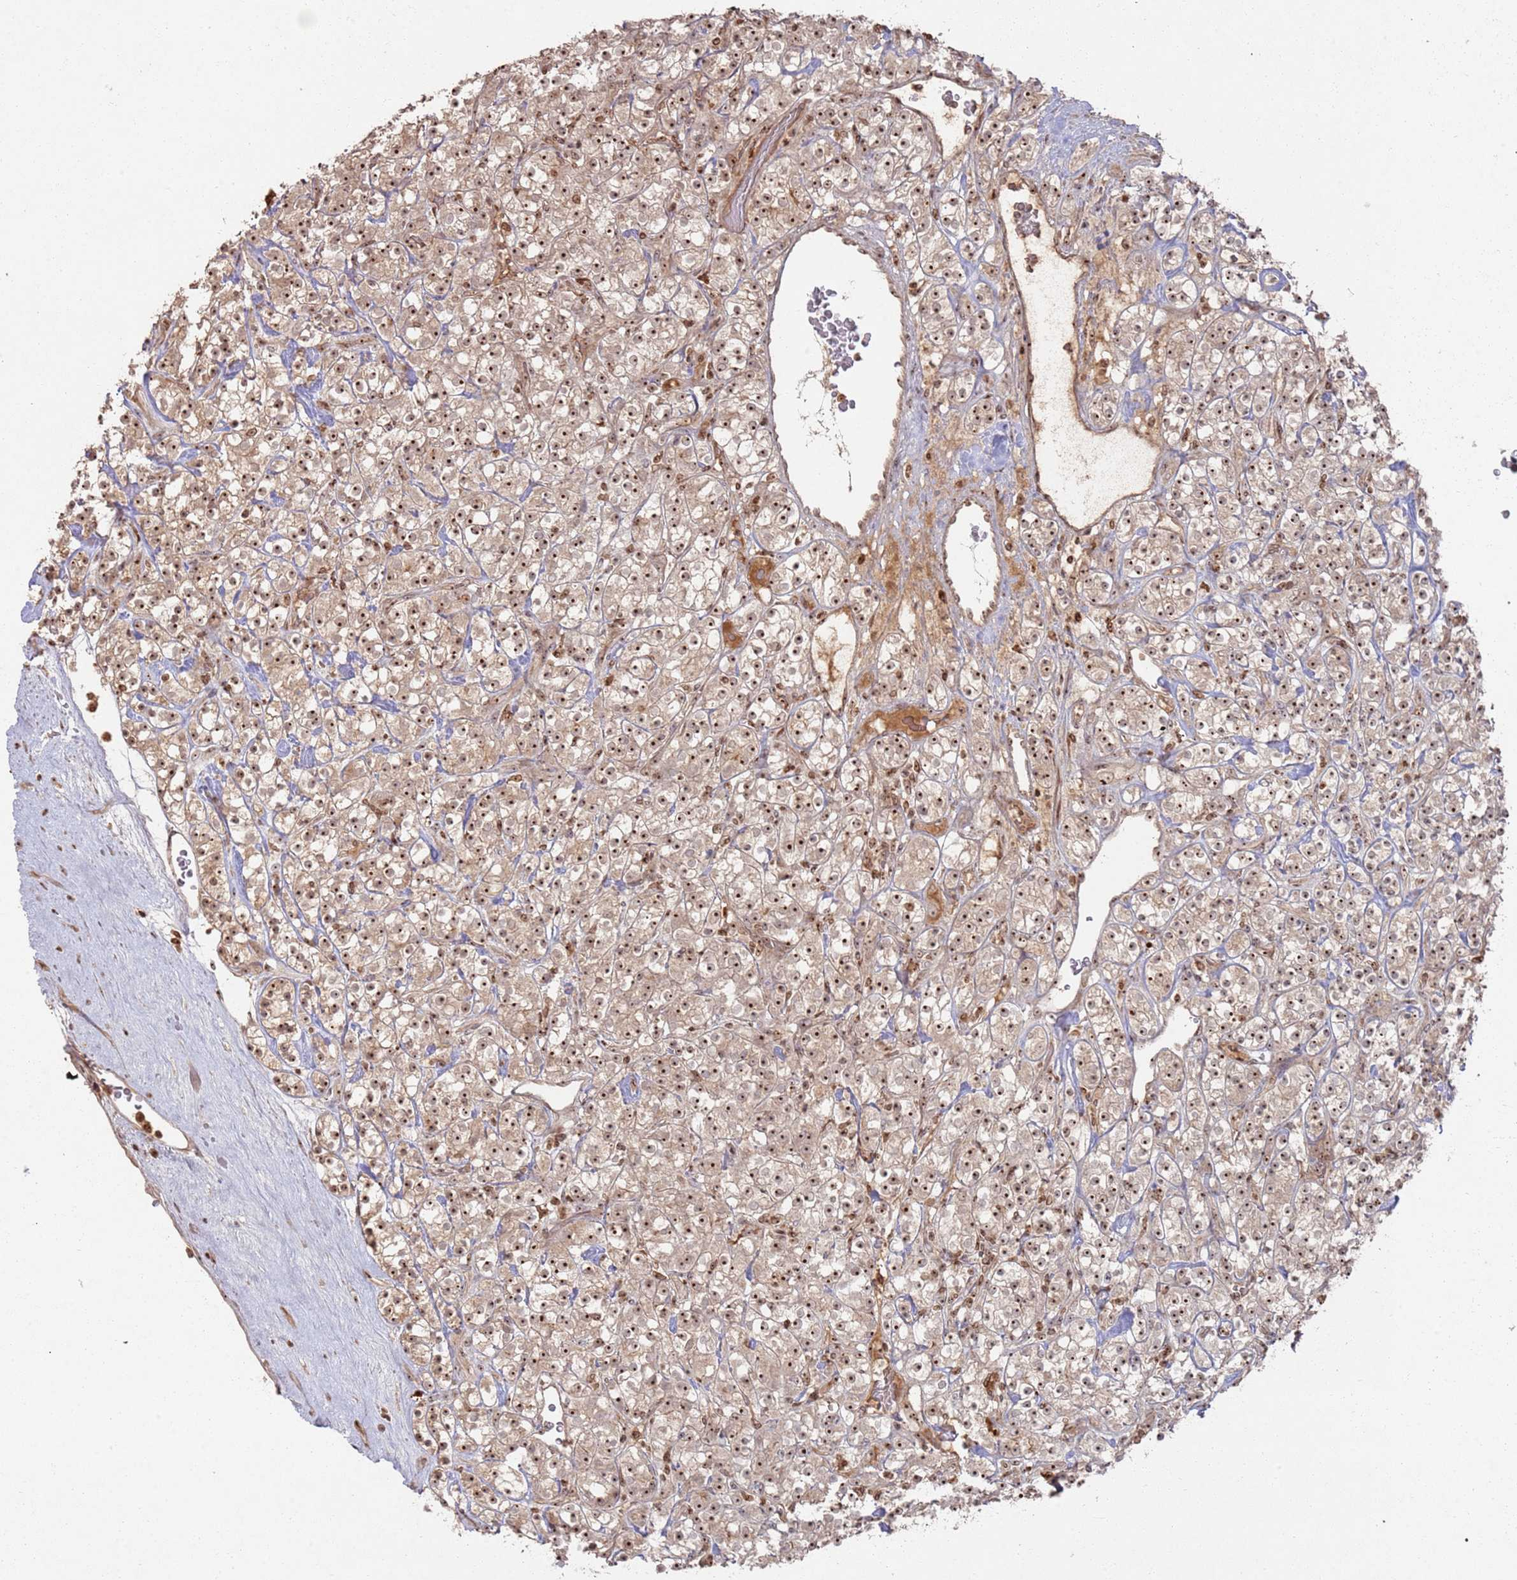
{"staining": {"intensity": "strong", "quantity": ">75%", "location": "nuclear"}, "tissue": "renal cancer", "cell_type": "Tumor cells", "image_type": "cancer", "snomed": [{"axis": "morphology", "description": "Adenocarcinoma, NOS"}, {"axis": "topography", "description": "Kidney"}], "caption": "Immunohistochemical staining of renal cancer shows high levels of strong nuclear protein positivity in approximately >75% of tumor cells. Nuclei are stained in blue.", "gene": "UTP11", "patient": {"sex": "male", "age": 77}}